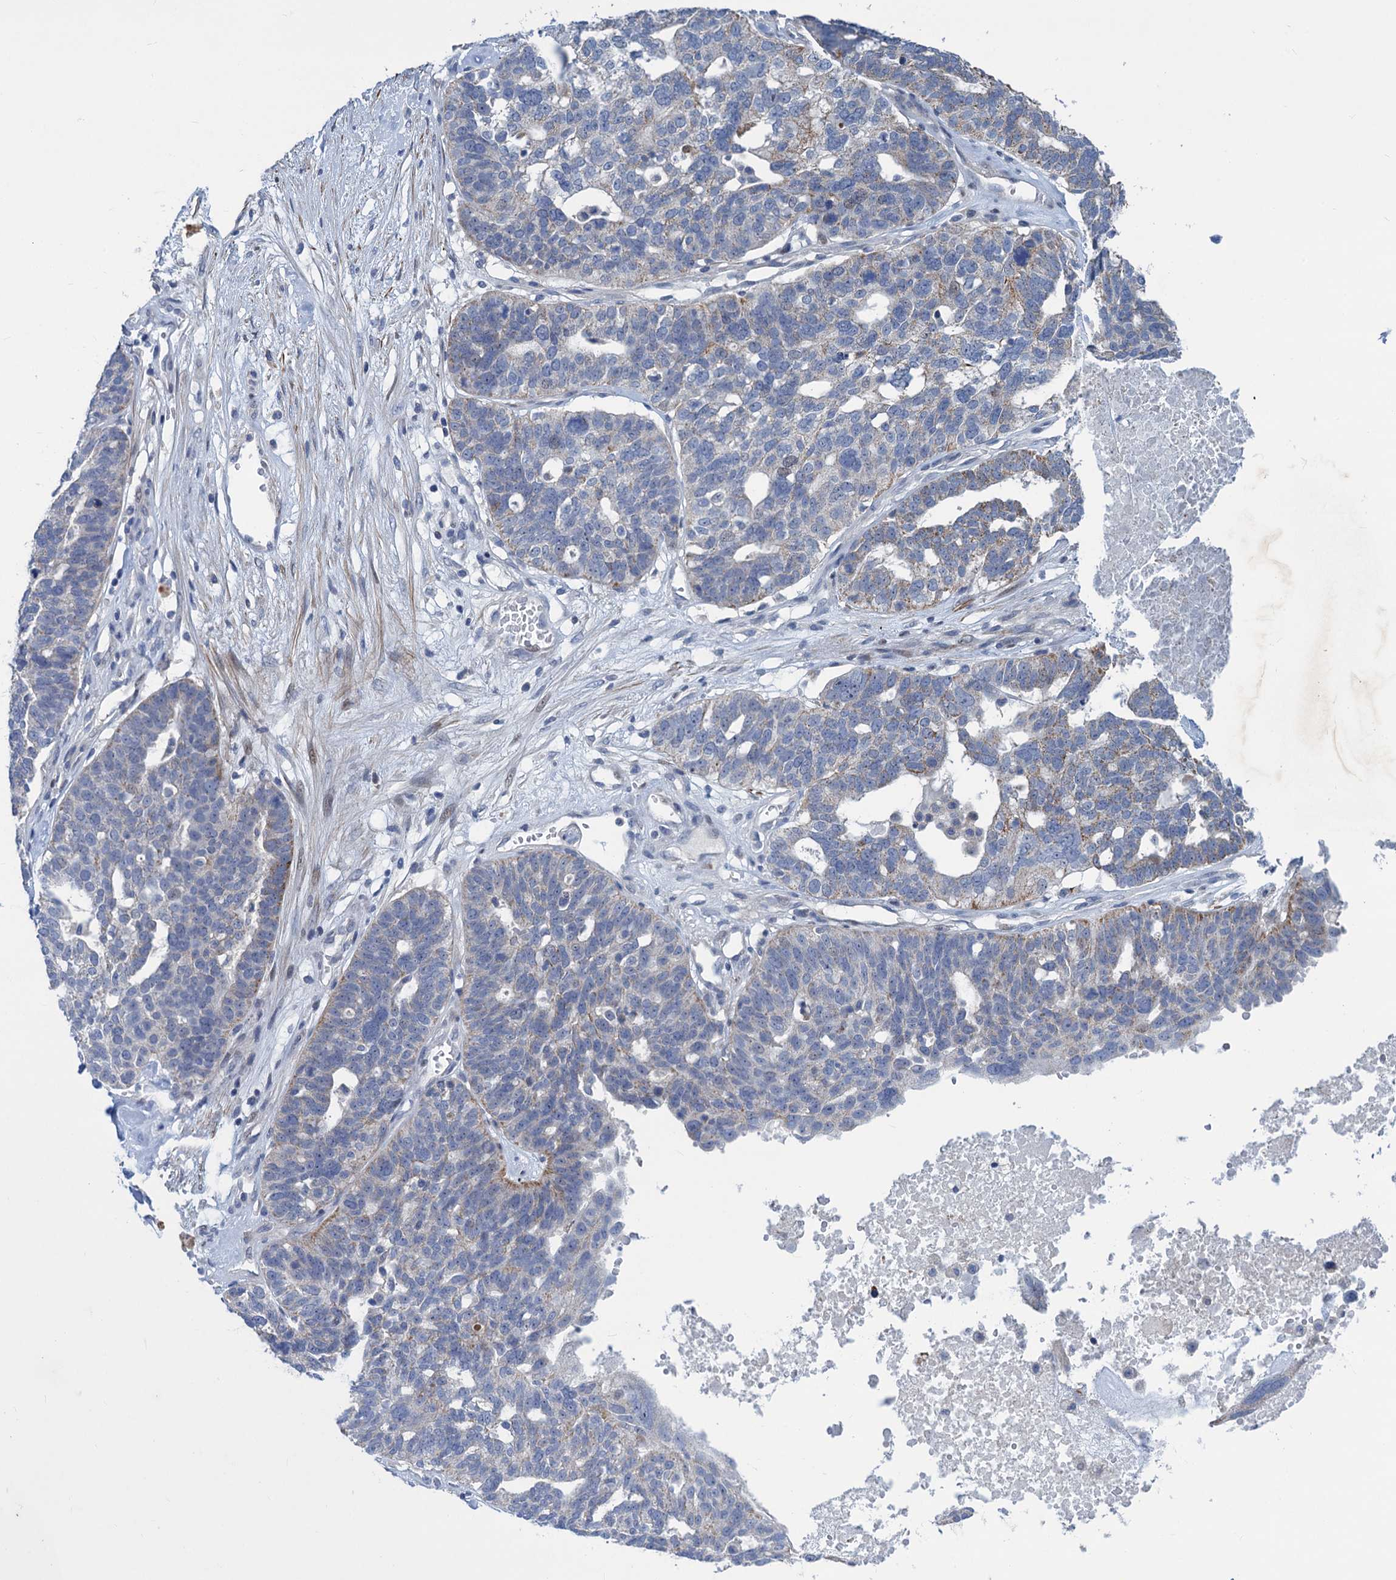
{"staining": {"intensity": "weak", "quantity": "<25%", "location": "cytoplasmic/membranous"}, "tissue": "ovarian cancer", "cell_type": "Tumor cells", "image_type": "cancer", "snomed": [{"axis": "morphology", "description": "Cystadenocarcinoma, serous, NOS"}, {"axis": "topography", "description": "Ovary"}], "caption": "DAB immunohistochemical staining of ovarian serous cystadenocarcinoma demonstrates no significant positivity in tumor cells.", "gene": "ESYT3", "patient": {"sex": "female", "age": 59}}